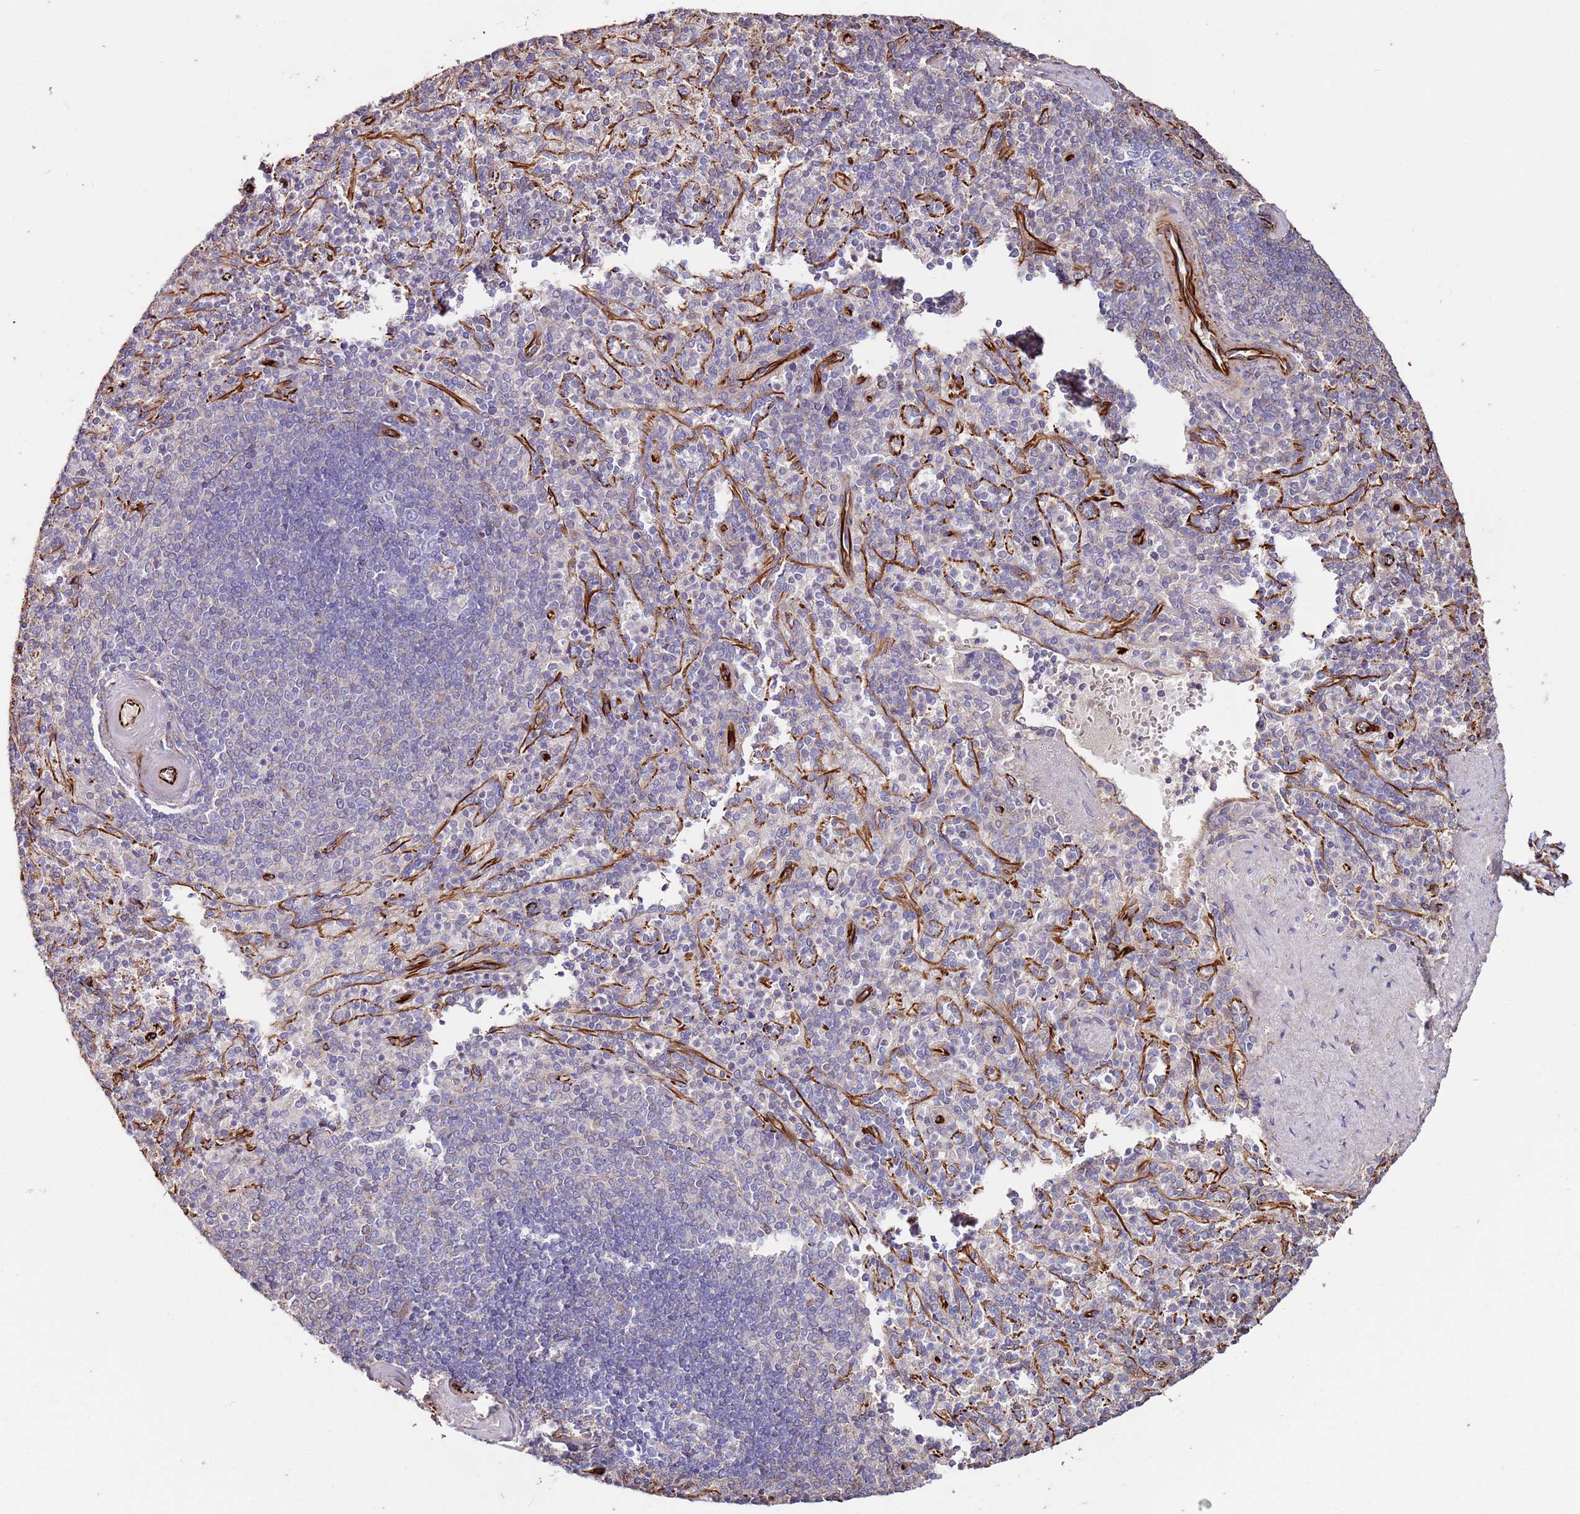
{"staining": {"intensity": "negative", "quantity": "none", "location": "none"}, "tissue": "spleen", "cell_type": "Cells in red pulp", "image_type": "normal", "snomed": [{"axis": "morphology", "description": "Normal tissue, NOS"}, {"axis": "topography", "description": "Spleen"}], "caption": "Human spleen stained for a protein using immunohistochemistry reveals no expression in cells in red pulp.", "gene": "MRGPRE", "patient": {"sex": "male", "age": 82}}